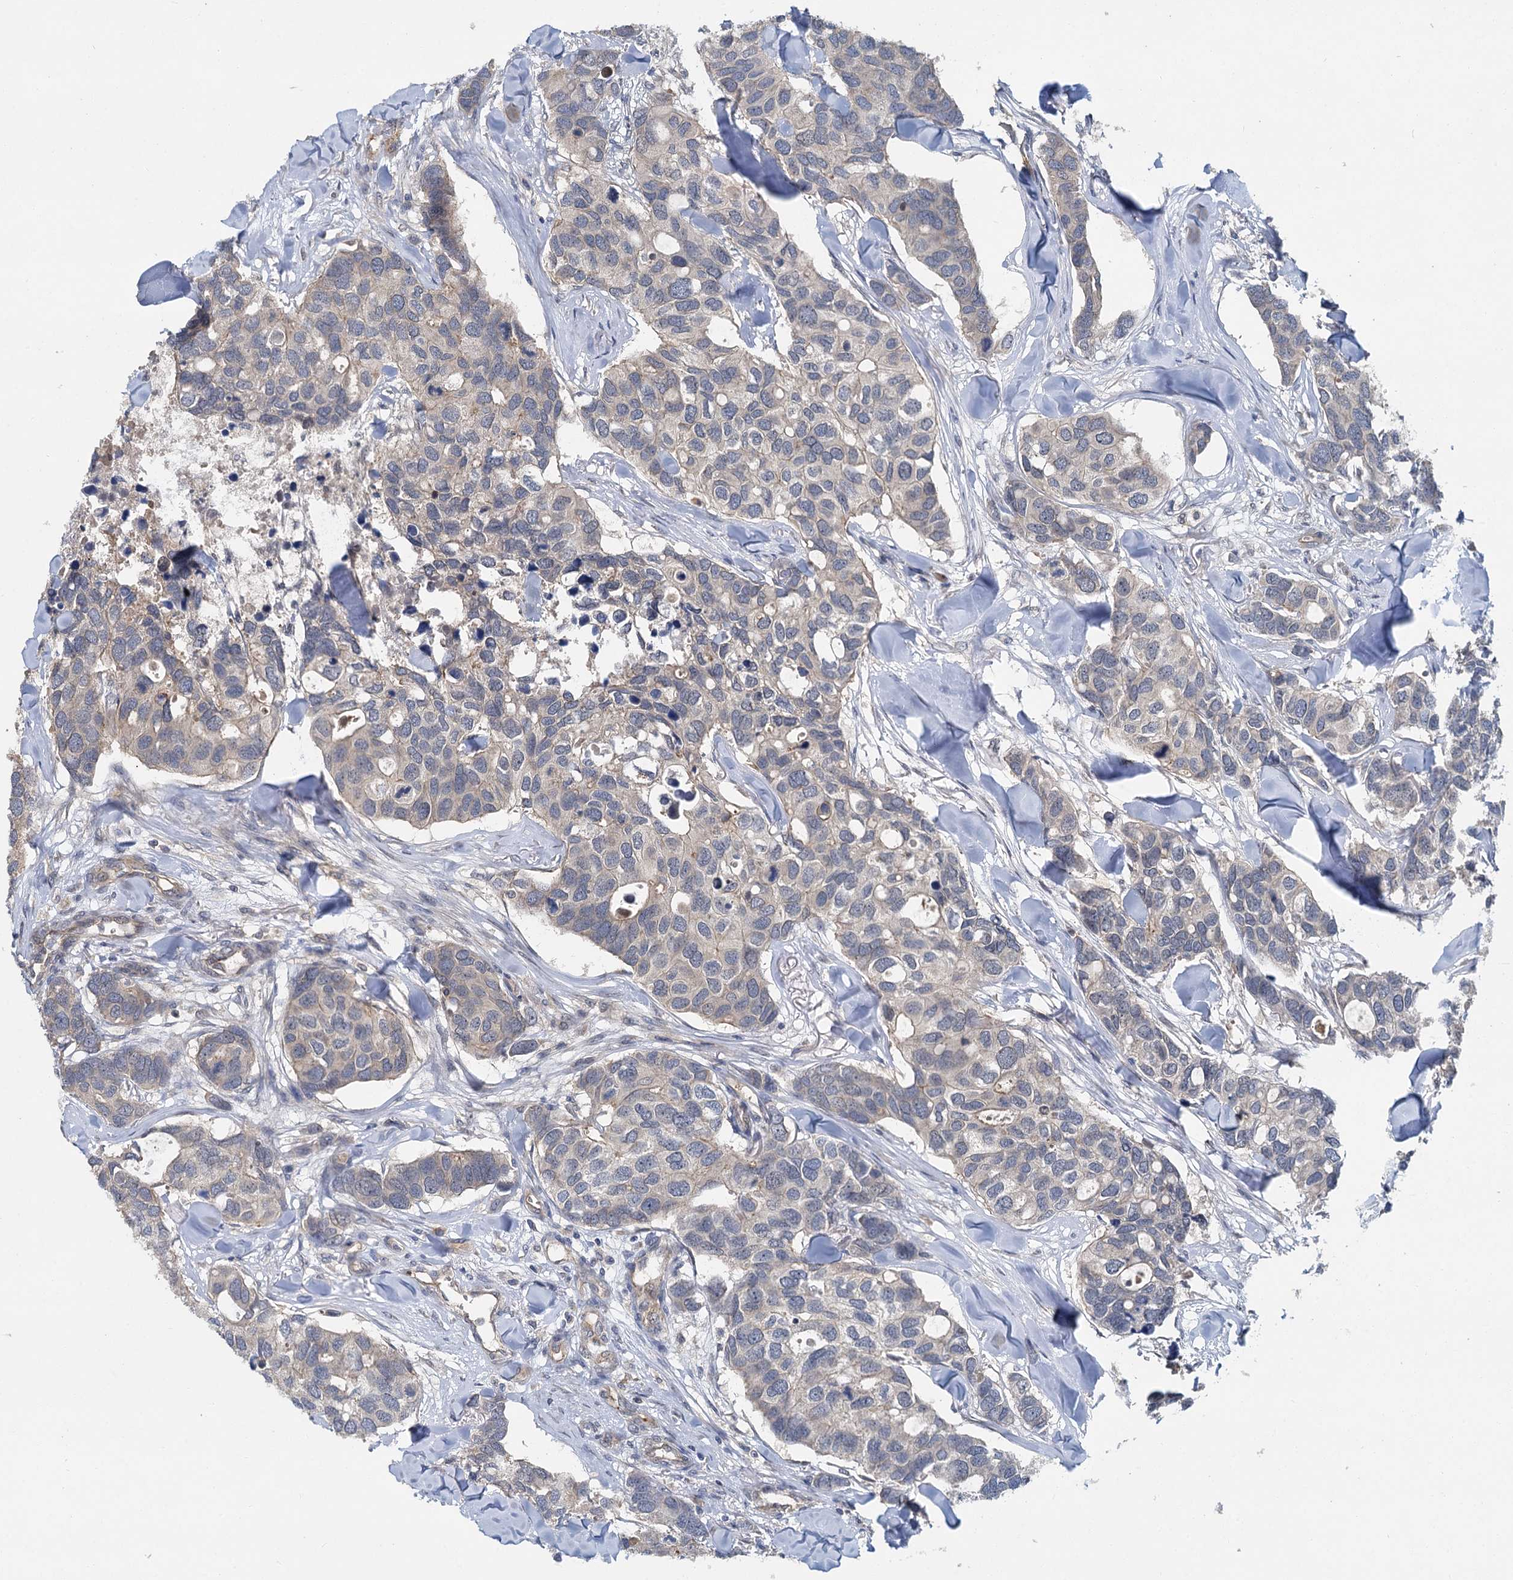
{"staining": {"intensity": "weak", "quantity": "25%-75%", "location": "cytoplasmic/membranous"}, "tissue": "breast cancer", "cell_type": "Tumor cells", "image_type": "cancer", "snomed": [{"axis": "morphology", "description": "Duct carcinoma"}, {"axis": "topography", "description": "Breast"}], "caption": "Tumor cells demonstrate low levels of weak cytoplasmic/membranous positivity in approximately 25%-75% of cells in human breast cancer (invasive ductal carcinoma).", "gene": "ZNF324", "patient": {"sex": "female", "age": 83}}